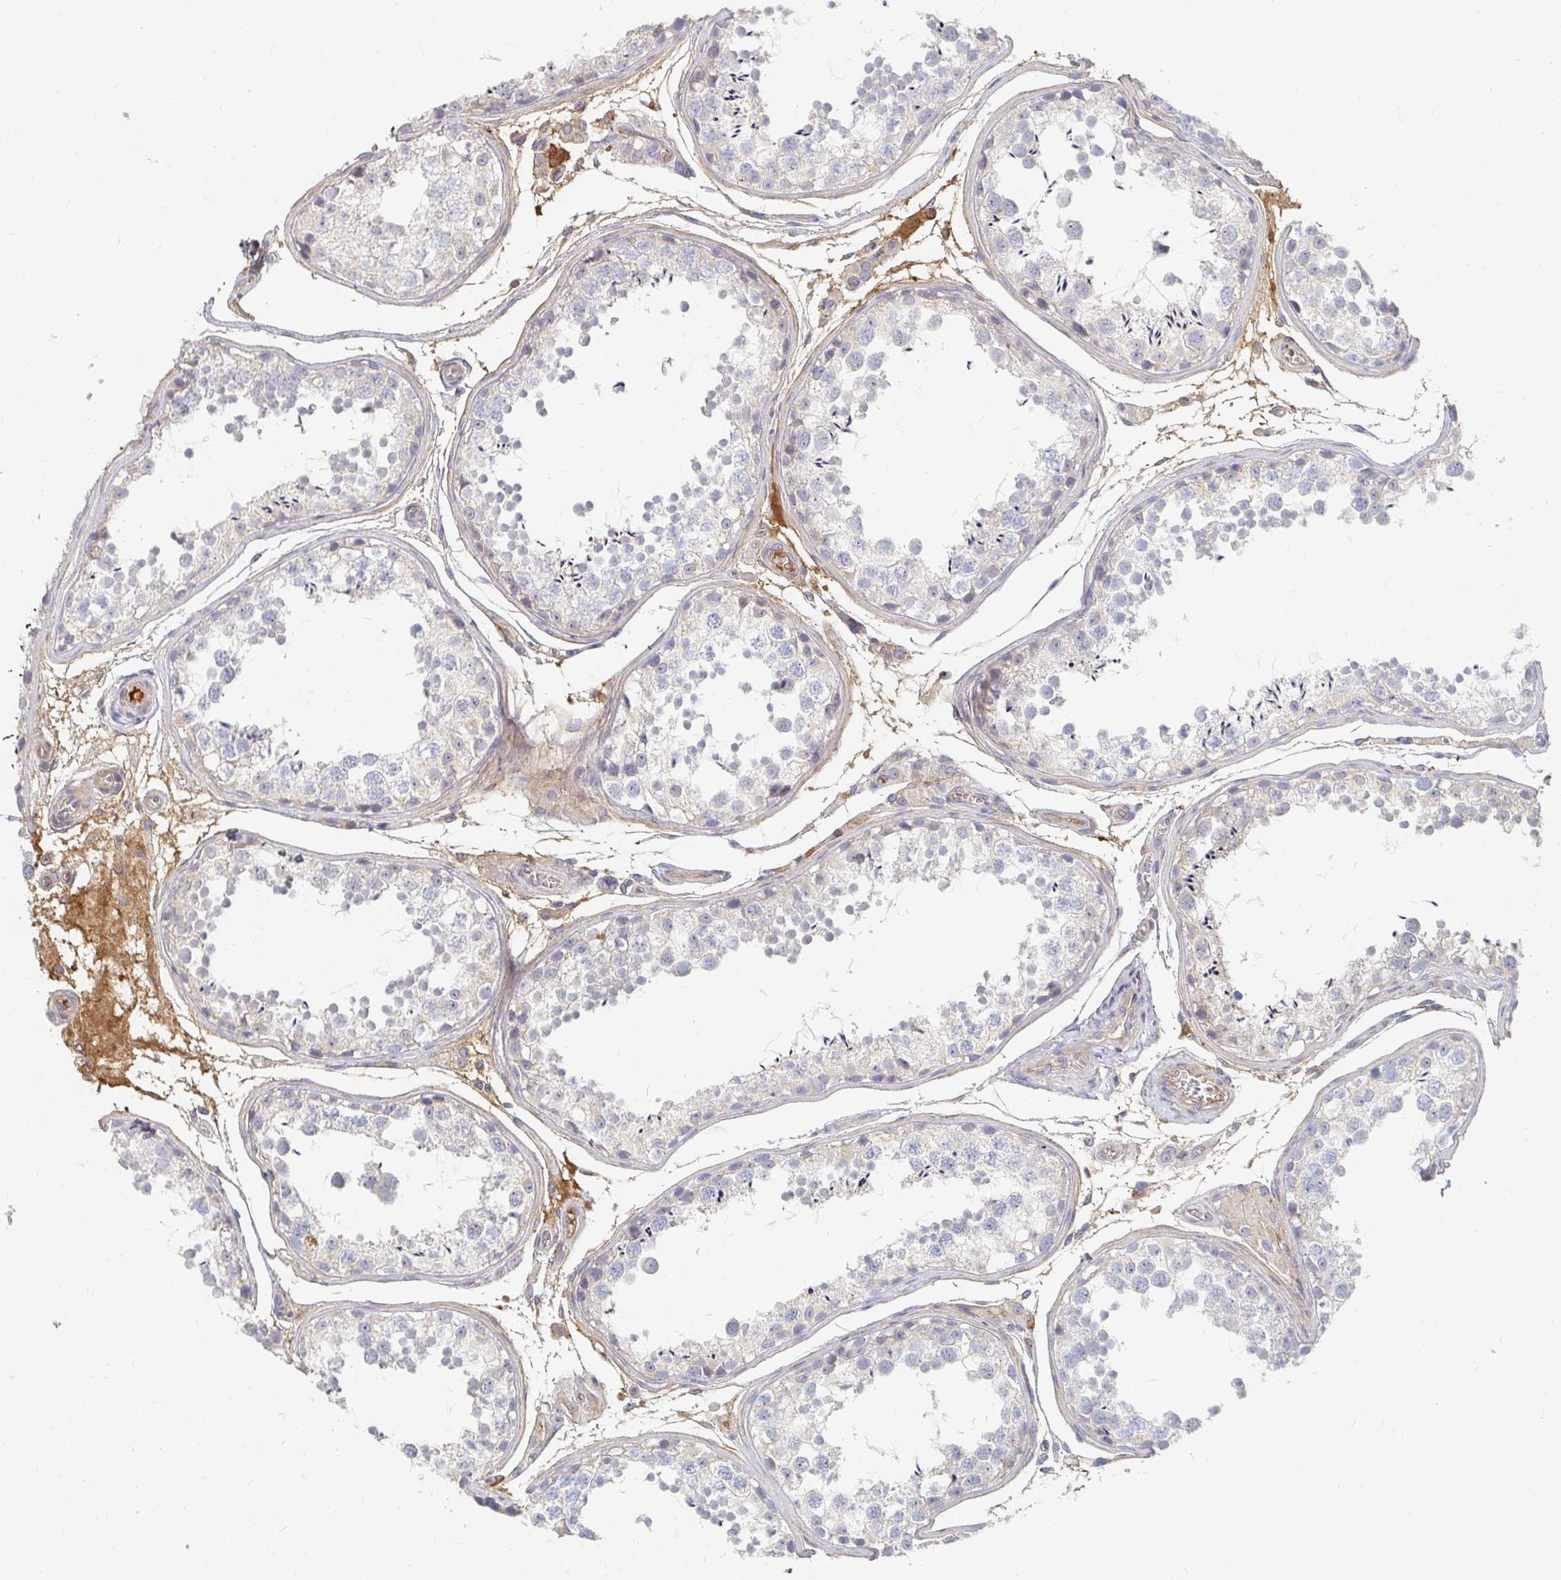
{"staining": {"intensity": "negative", "quantity": "none", "location": "none"}, "tissue": "testis", "cell_type": "Cells in seminiferous ducts", "image_type": "normal", "snomed": [{"axis": "morphology", "description": "Normal tissue, NOS"}, {"axis": "topography", "description": "Testis"}], "caption": "Immunohistochemistry (IHC) micrograph of unremarkable testis: human testis stained with DAB (3,3'-diaminobenzidine) exhibits no significant protein positivity in cells in seminiferous ducts. The staining is performed using DAB (3,3'-diaminobenzidine) brown chromogen with nuclei counter-stained in using hematoxylin.", "gene": "NME9", "patient": {"sex": "male", "age": 29}}